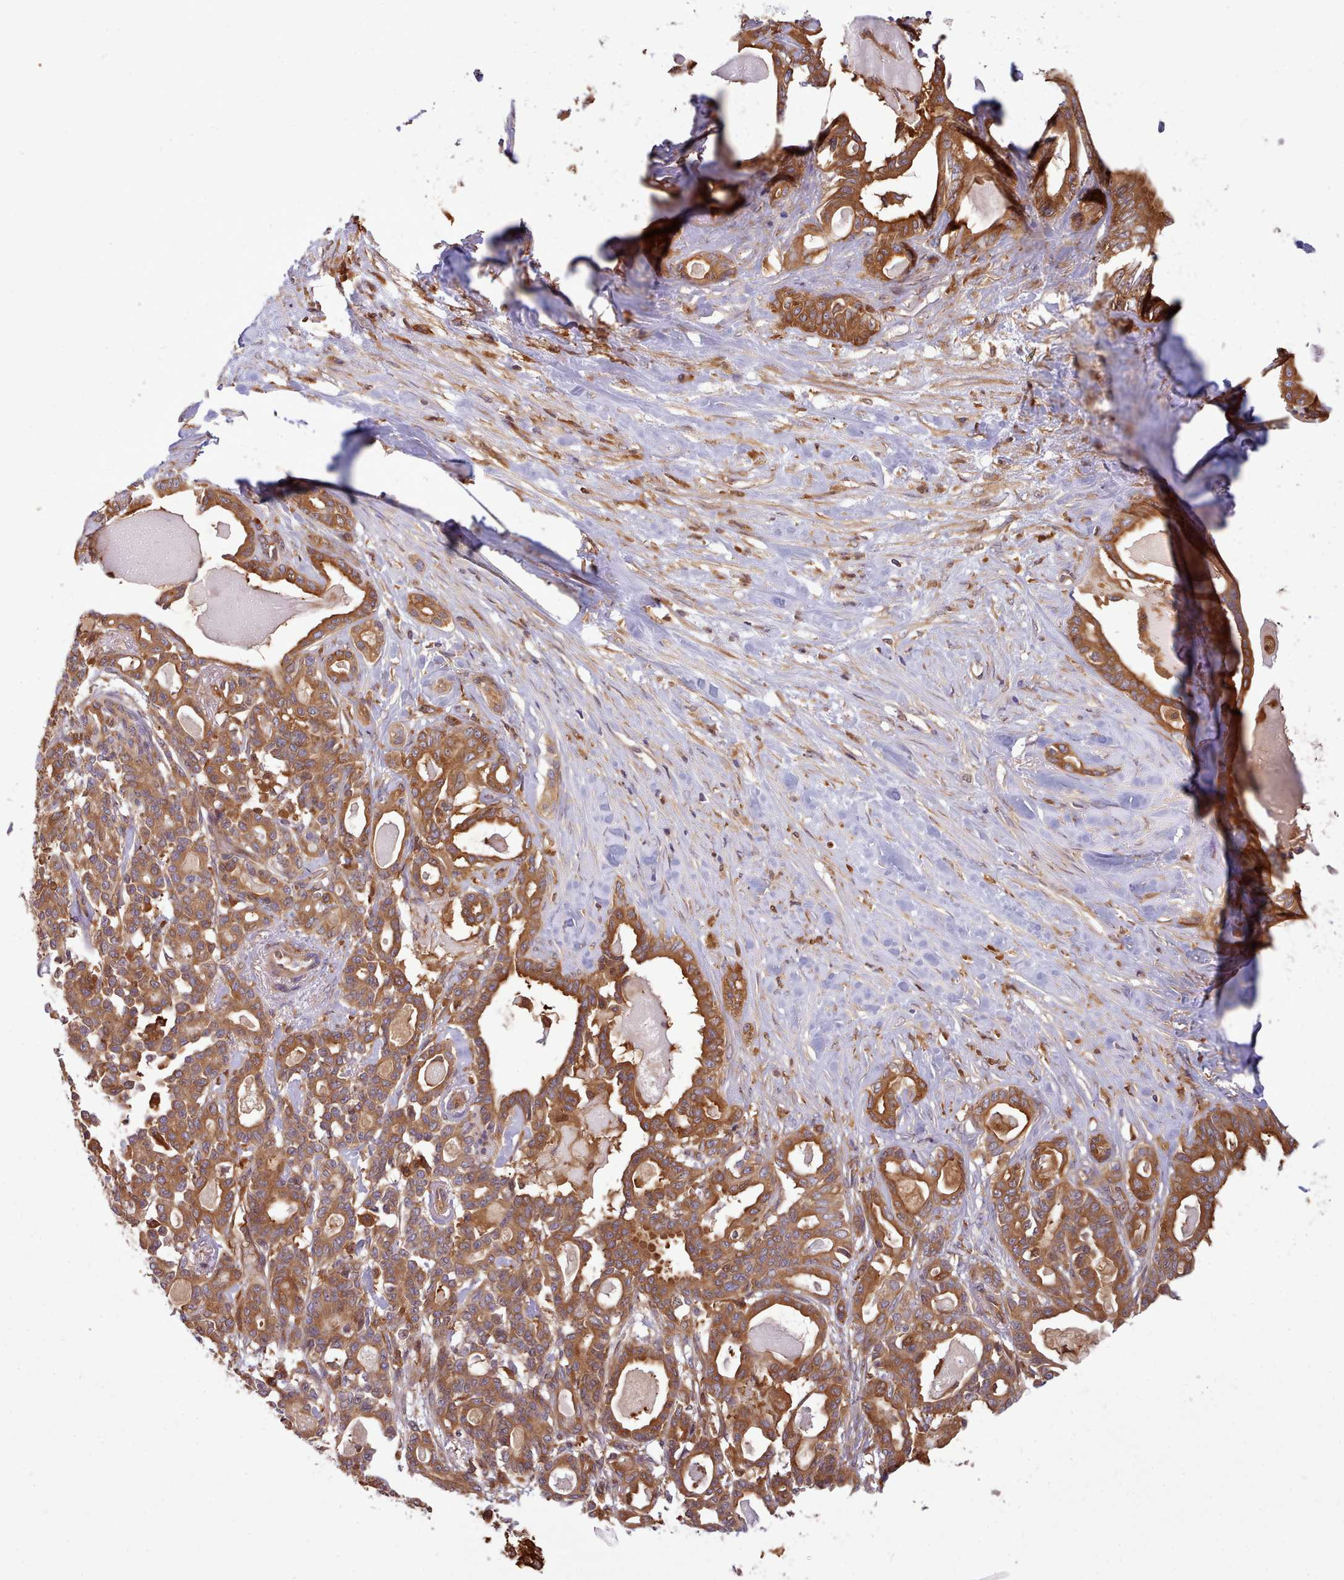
{"staining": {"intensity": "strong", "quantity": ">75%", "location": "cytoplasmic/membranous"}, "tissue": "pancreatic cancer", "cell_type": "Tumor cells", "image_type": "cancer", "snomed": [{"axis": "morphology", "description": "Adenocarcinoma, NOS"}, {"axis": "topography", "description": "Pancreas"}], "caption": "Approximately >75% of tumor cells in human pancreatic cancer (adenocarcinoma) reveal strong cytoplasmic/membranous protein expression as visualized by brown immunohistochemical staining.", "gene": "SLC4A9", "patient": {"sex": "male", "age": 63}}